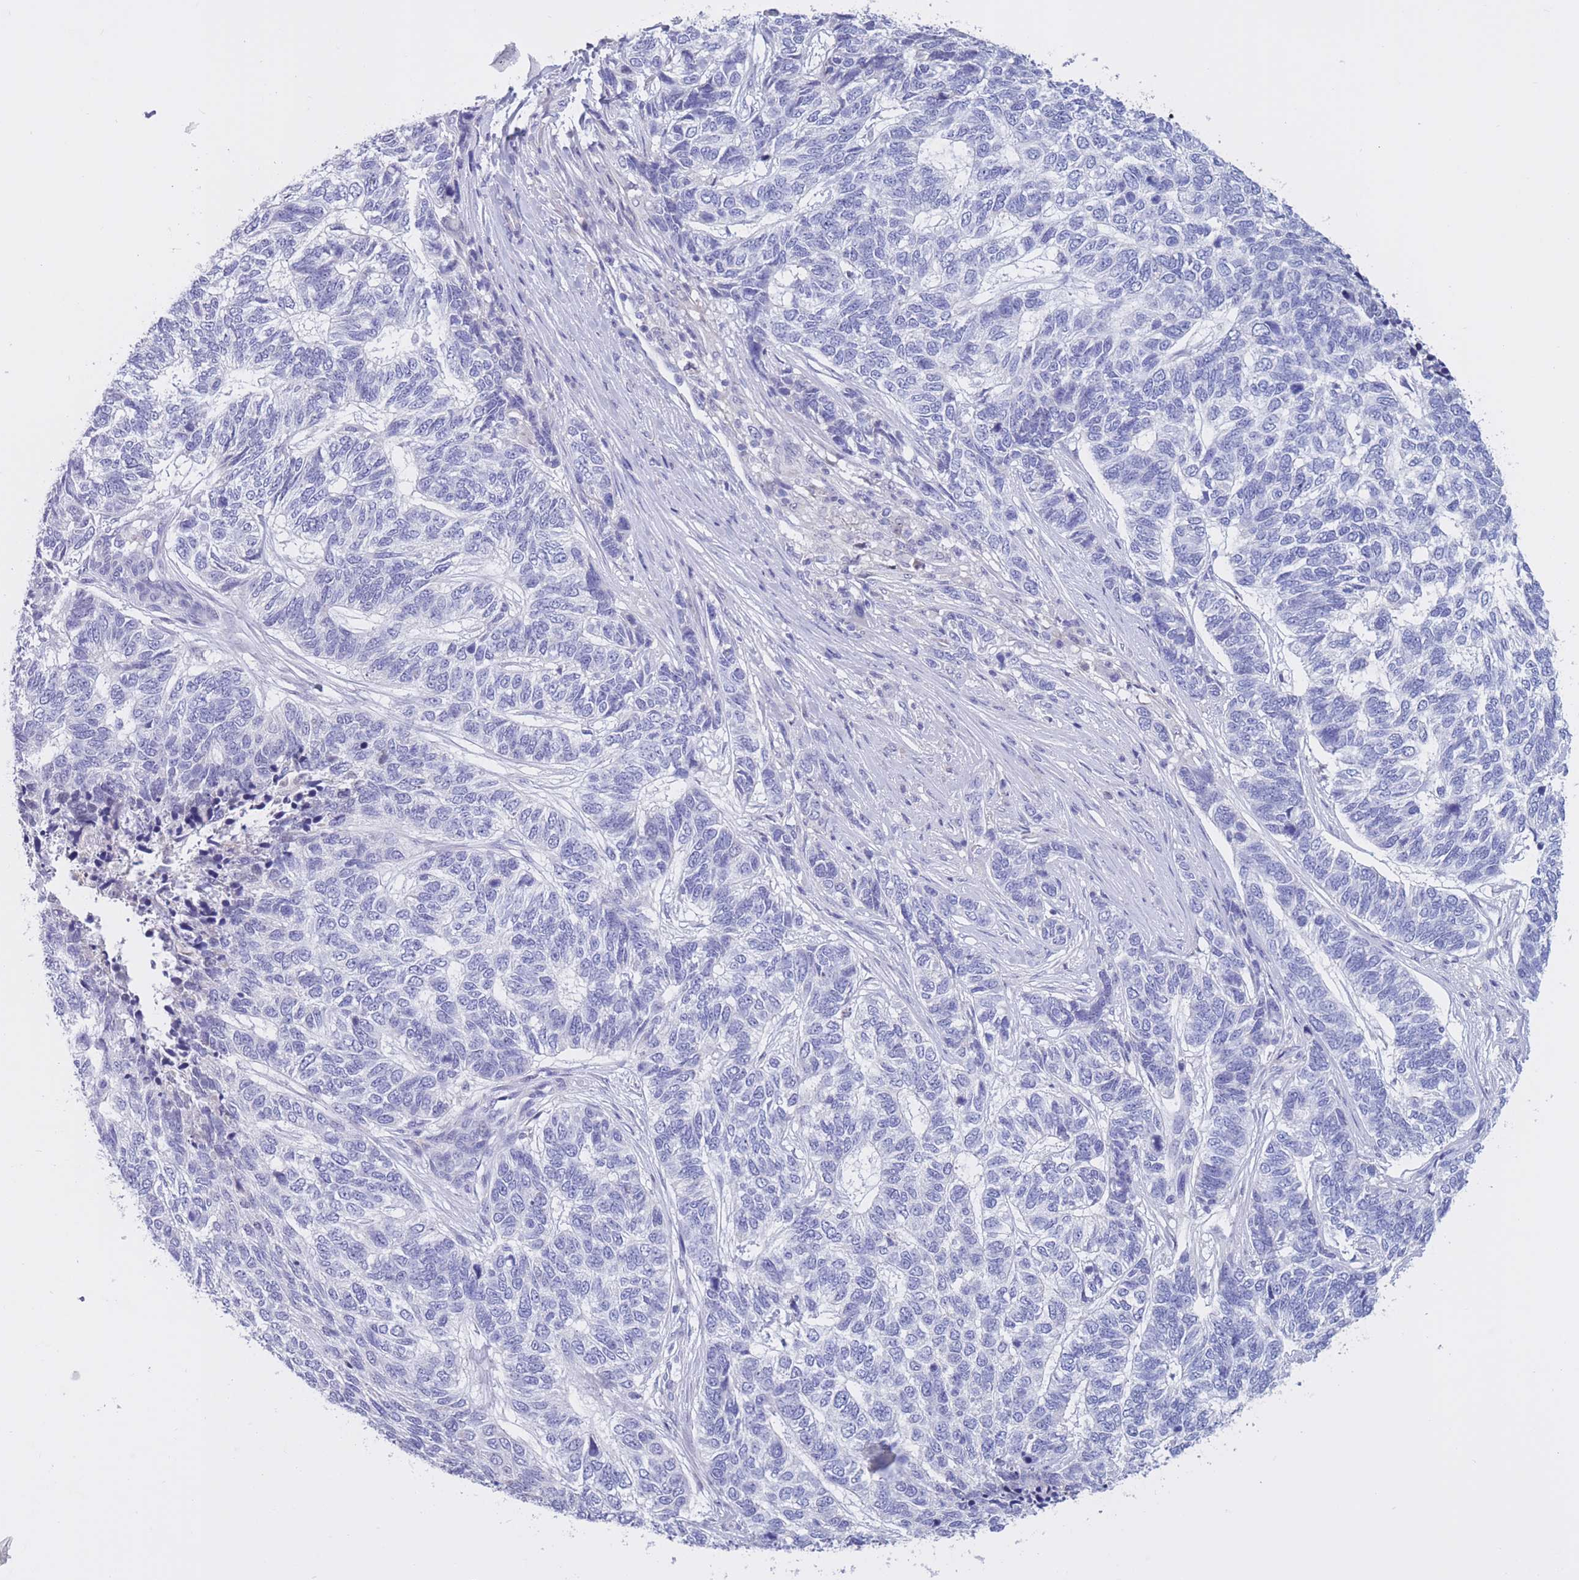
{"staining": {"intensity": "negative", "quantity": "none", "location": "none"}, "tissue": "skin cancer", "cell_type": "Tumor cells", "image_type": "cancer", "snomed": [{"axis": "morphology", "description": "Basal cell carcinoma"}, {"axis": "topography", "description": "Skin"}], "caption": "High power microscopy micrograph of an IHC photomicrograph of basal cell carcinoma (skin), revealing no significant staining in tumor cells. (DAB (3,3'-diaminobenzidine) immunohistochemistry (IHC), high magnification).", "gene": "BOP1", "patient": {"sex": "female", "age": 65}}